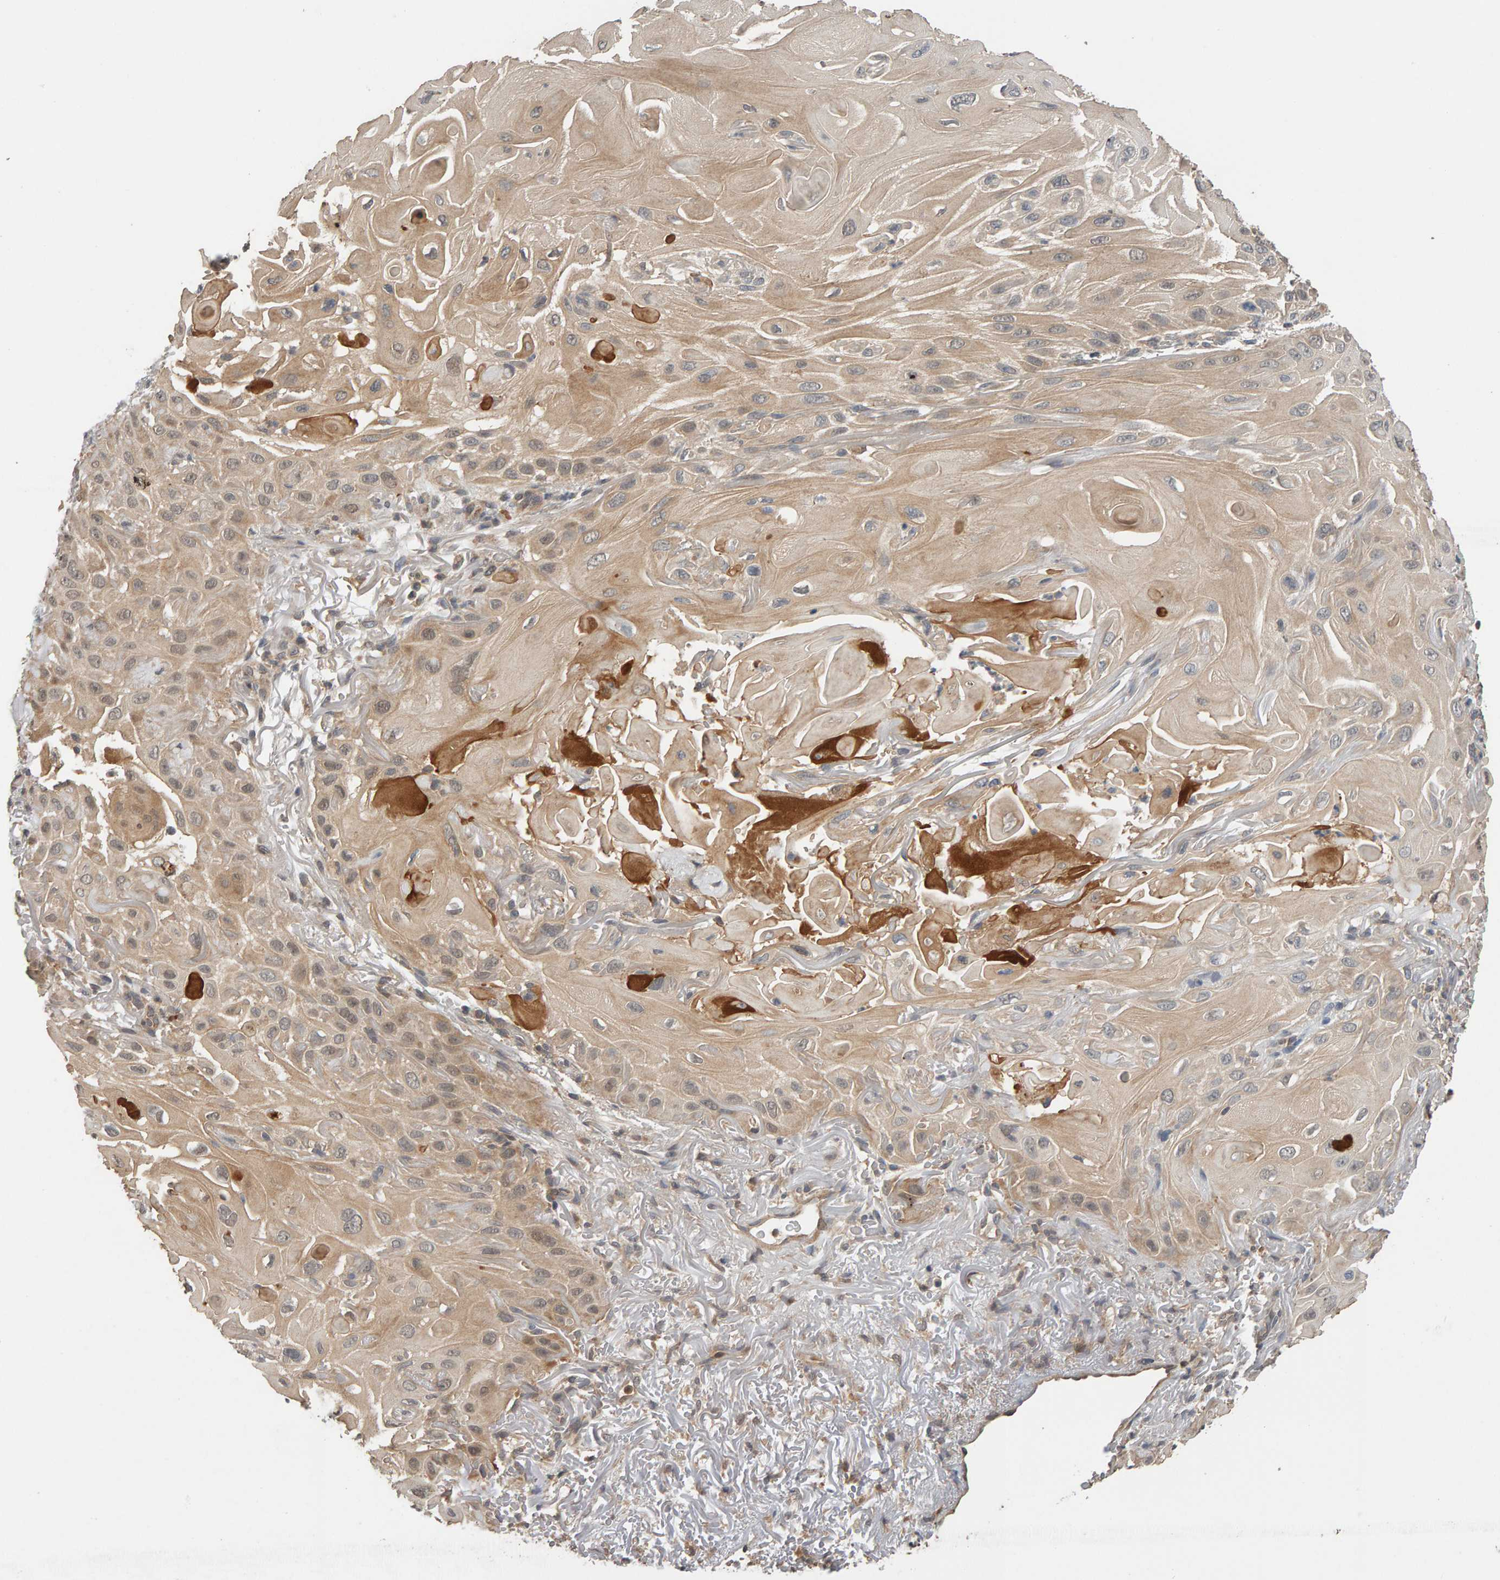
{"staining": {"intensity": "weak", "quantity": ">75%", "location": "cytoplasmic/membranous,nuclear"}, "tissue": "skin cancer", "cell_type": "Tumor cells", "image_type": "cancer", "snomed": [{"axis": "morphology", "description": "Squamous cell carcinoma, NOS"}, {"axis": "topography", "description": "Skin"}], "caption": "The immunohistochemical stain labels weak cytoplasmic/membranous and nuclear expression in tumor cells of skin squamous cell carcinoma tissue.", "gene": "DNAJC7", "patient": {"sex": "female", "age": 77}}